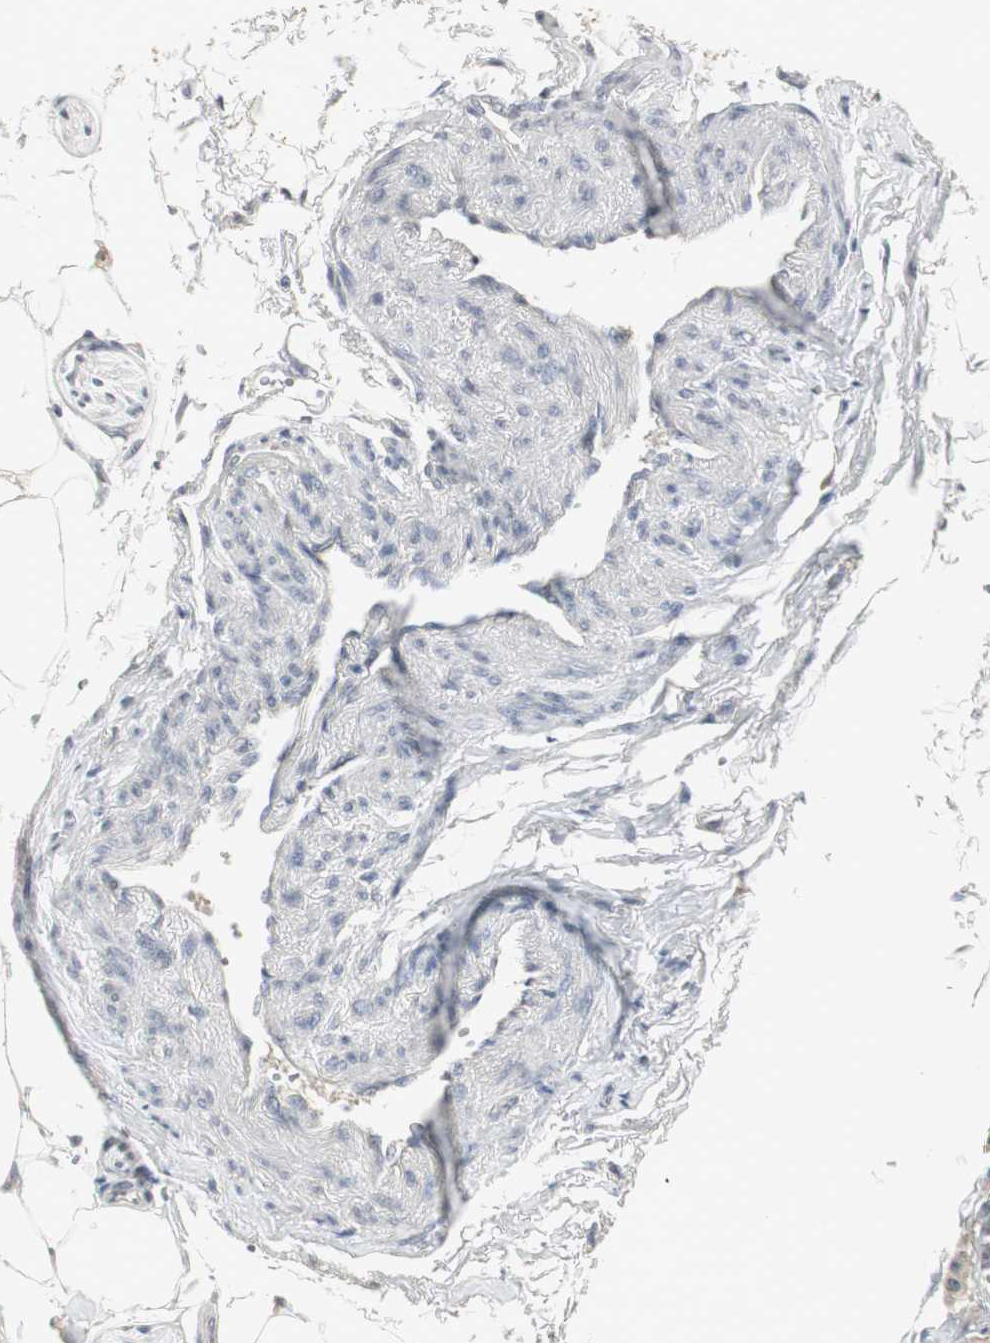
{"staining": {"intensity": "weak", "quantity": "25%-75%", "location": "cytoplasmic/membranous"}, "tissue": "carcinoid", "cell_type": "Tumor cells", "image_type": "cancer", "snomed": [{"axis": "morphology", "description": "Carcinoid, malignant, NOS"}, {"axis": "topography", "description": "Colon"}], "caption": "The histopathology image exhibits a brown stain indicating the presence of a protein in the cytoplasmic/membranous of tumor cells in carcinoid (malignant). Nuclei are stained in blue.", "gene": "ELOA", "patient": {"sex": "female", "age": 61}}